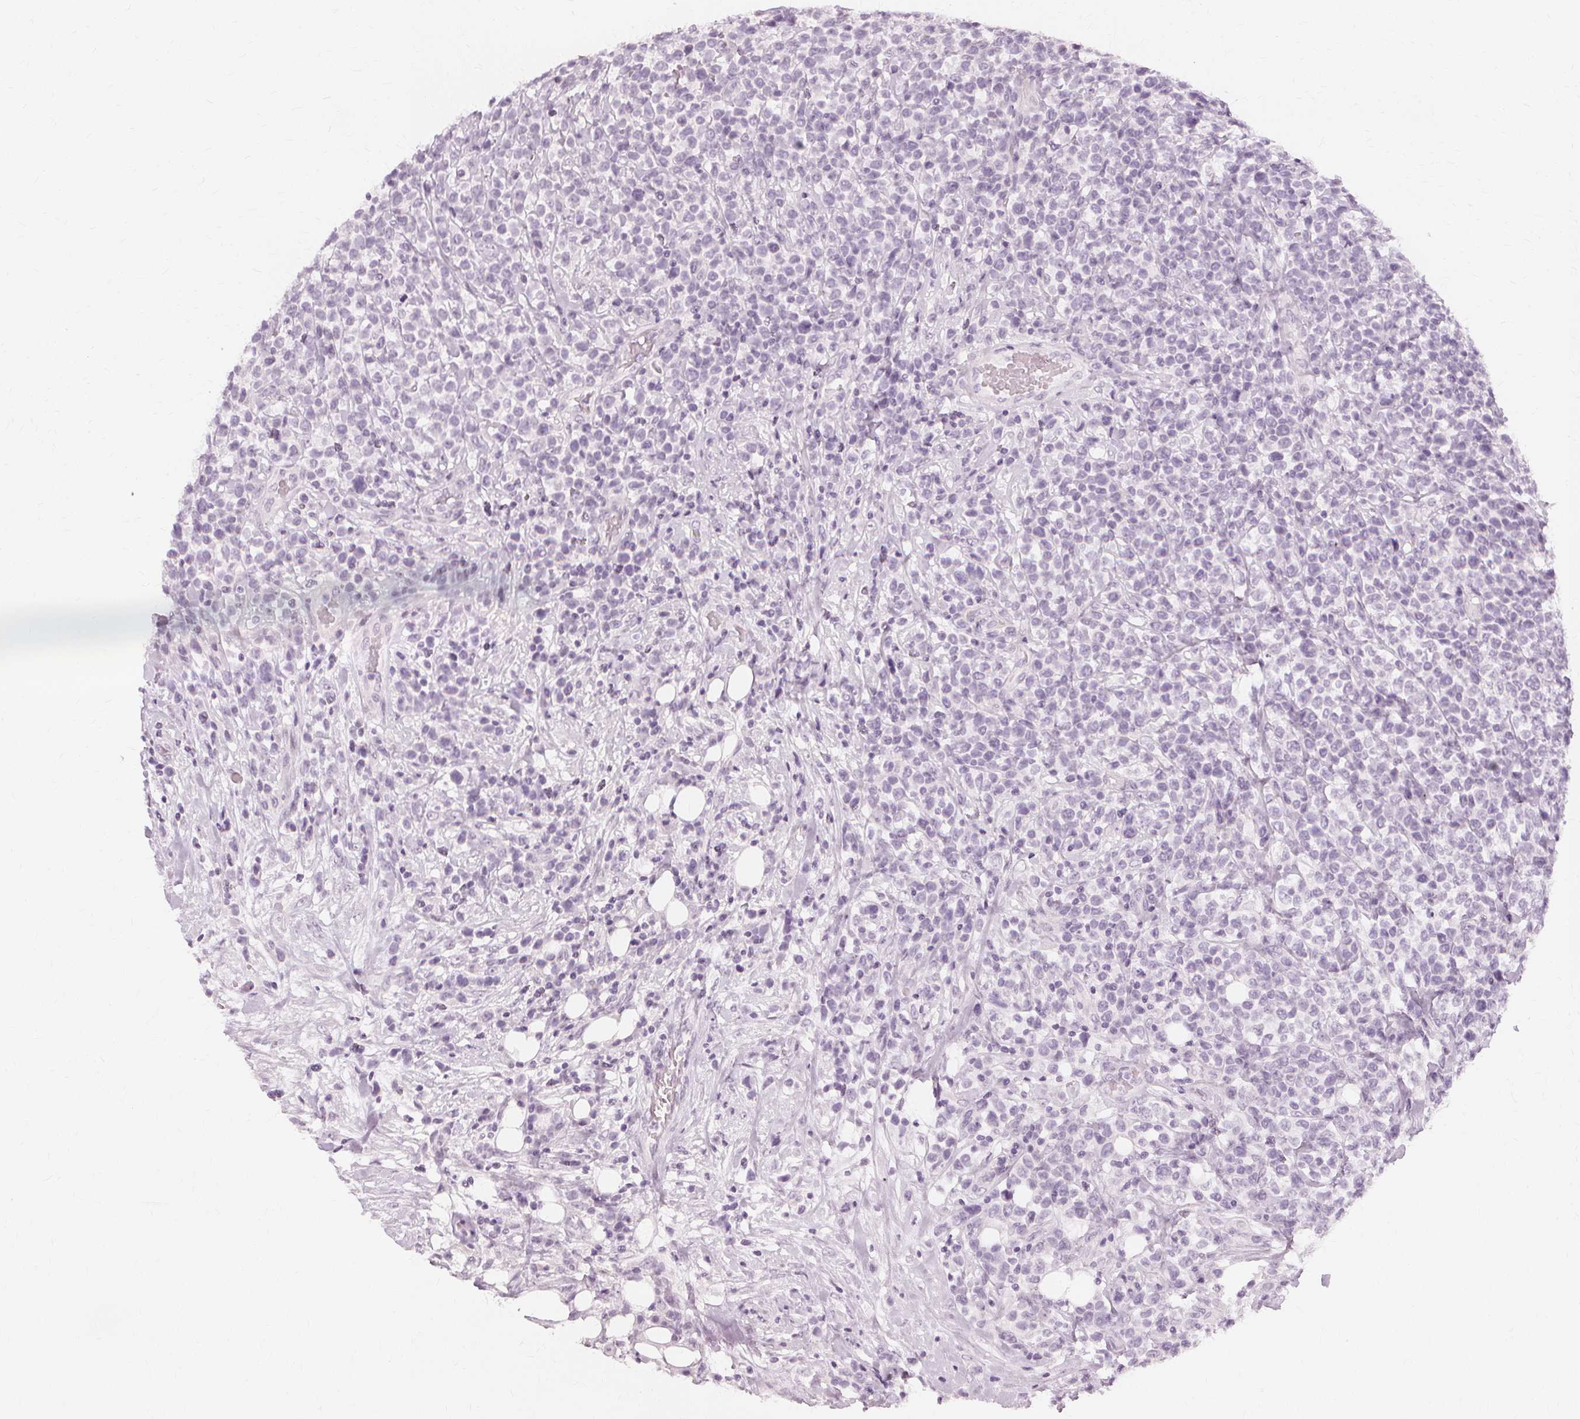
{"staining": {"intensity": "negative", "quantity": "none", "location": "none"}, "tissue": "lymphoma", "cell_type": "Tumor cells", "image_type": "cancer", "snomed": [{"axis": "morphology", "description": "Malignant lymphoma, non-Hodgkin's type, High grade"}, {"axis": "topography", "description": "Soft tissue"}], "caption": "Immunohistochemical staining of lymphoma reveals no significant expression in tumor cells.", "gene": "NXPE1", "patient": {"sex": "female", "age": 56}}